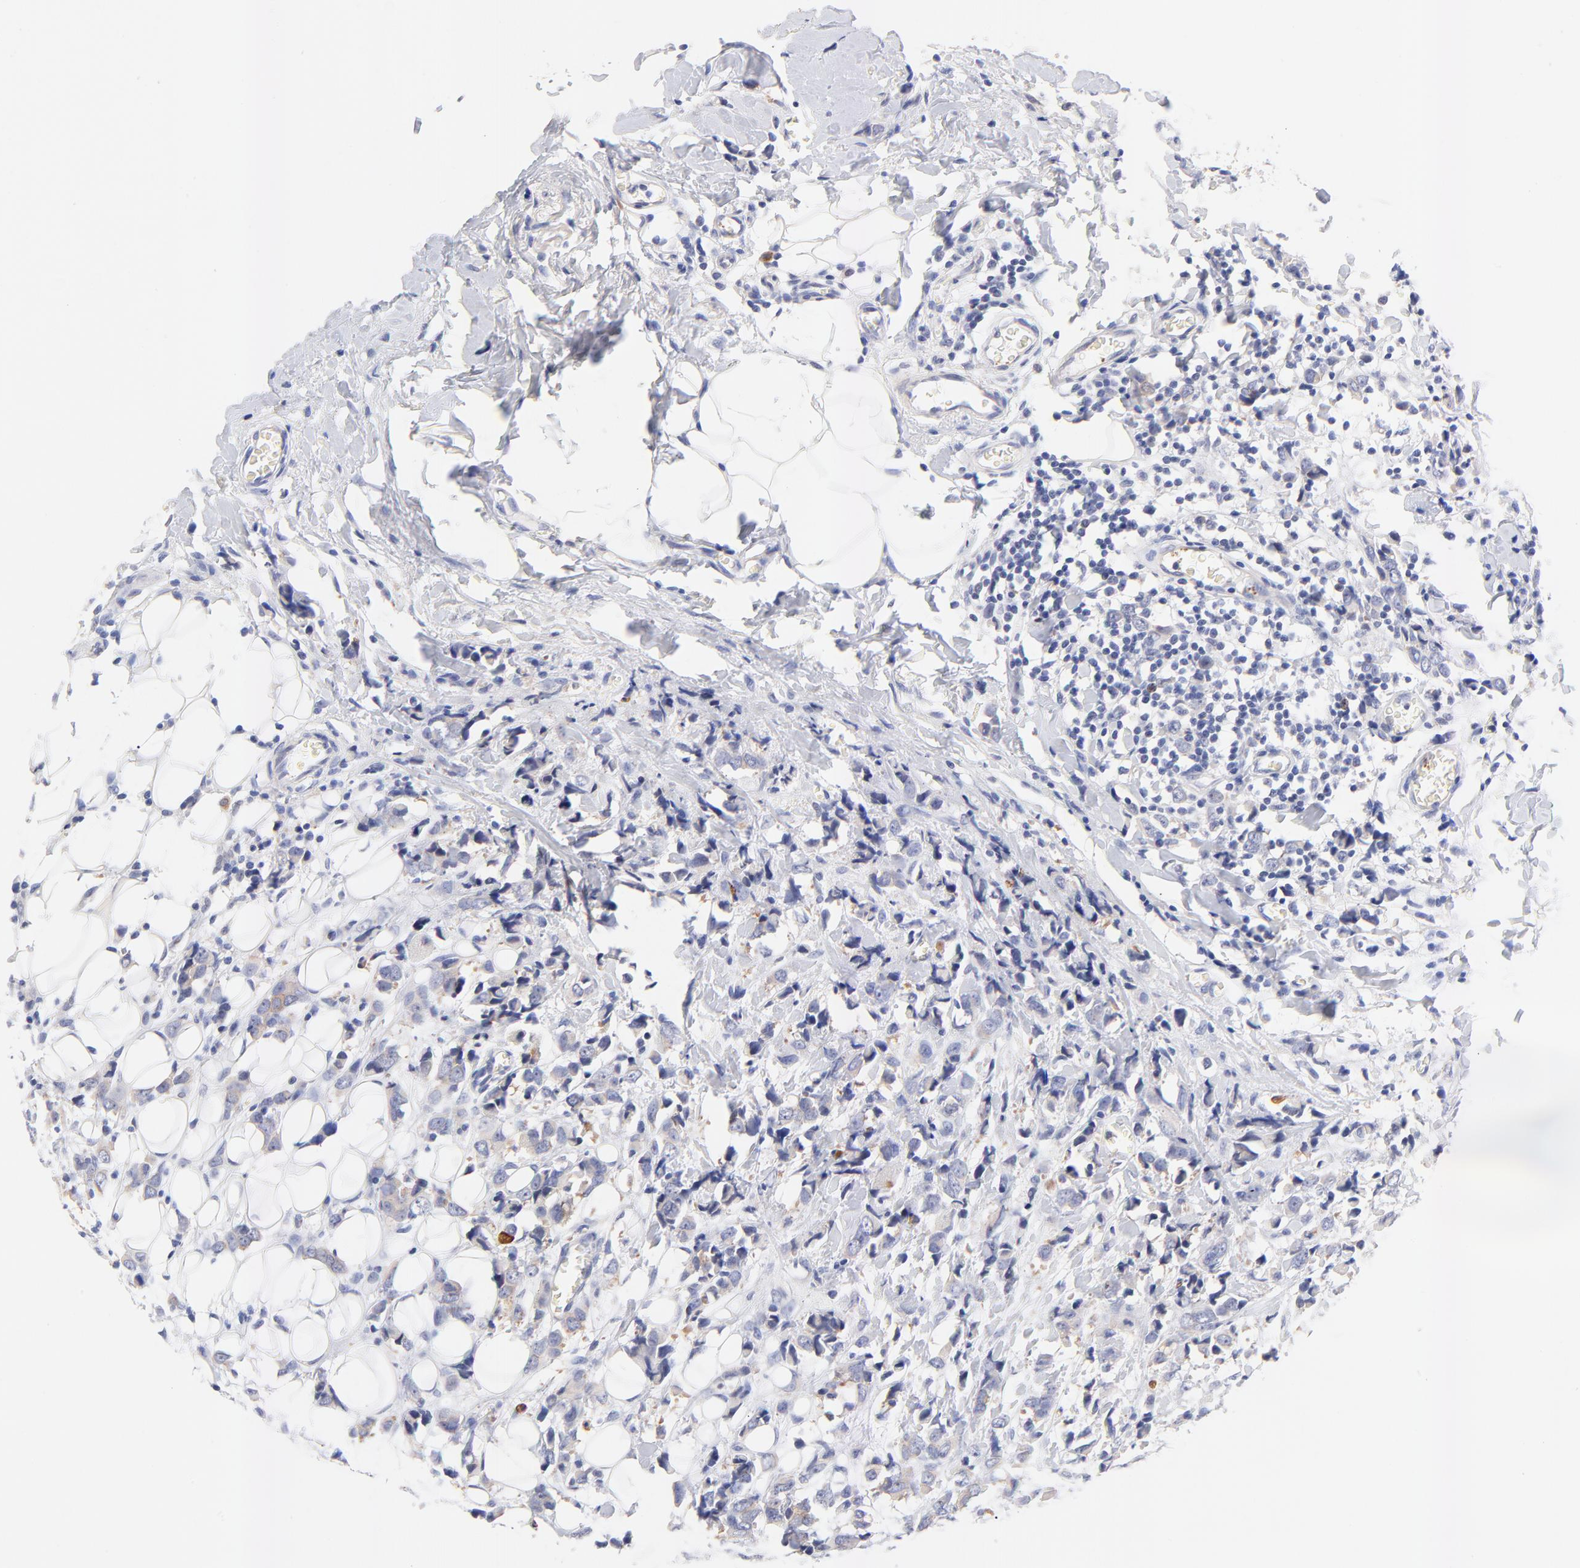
{"staining": {"intensity": "negative", "quantity": "none", "location": "none"}, "tissue": "breast cancer", "cell_type": "Tumor cells", "image_type": "cancer", "snomed": [{"axis": "morphology", "description": "Lobular carcinoma"}, {"axis": "topography", "description": "Breast"}], "caption": "Protein analysis of breast cancer (lobular carcinoma) displays no significant staining in tumor cells.", "gene": "FAM117B", "patient": {"sex": "female", "age": 57}}